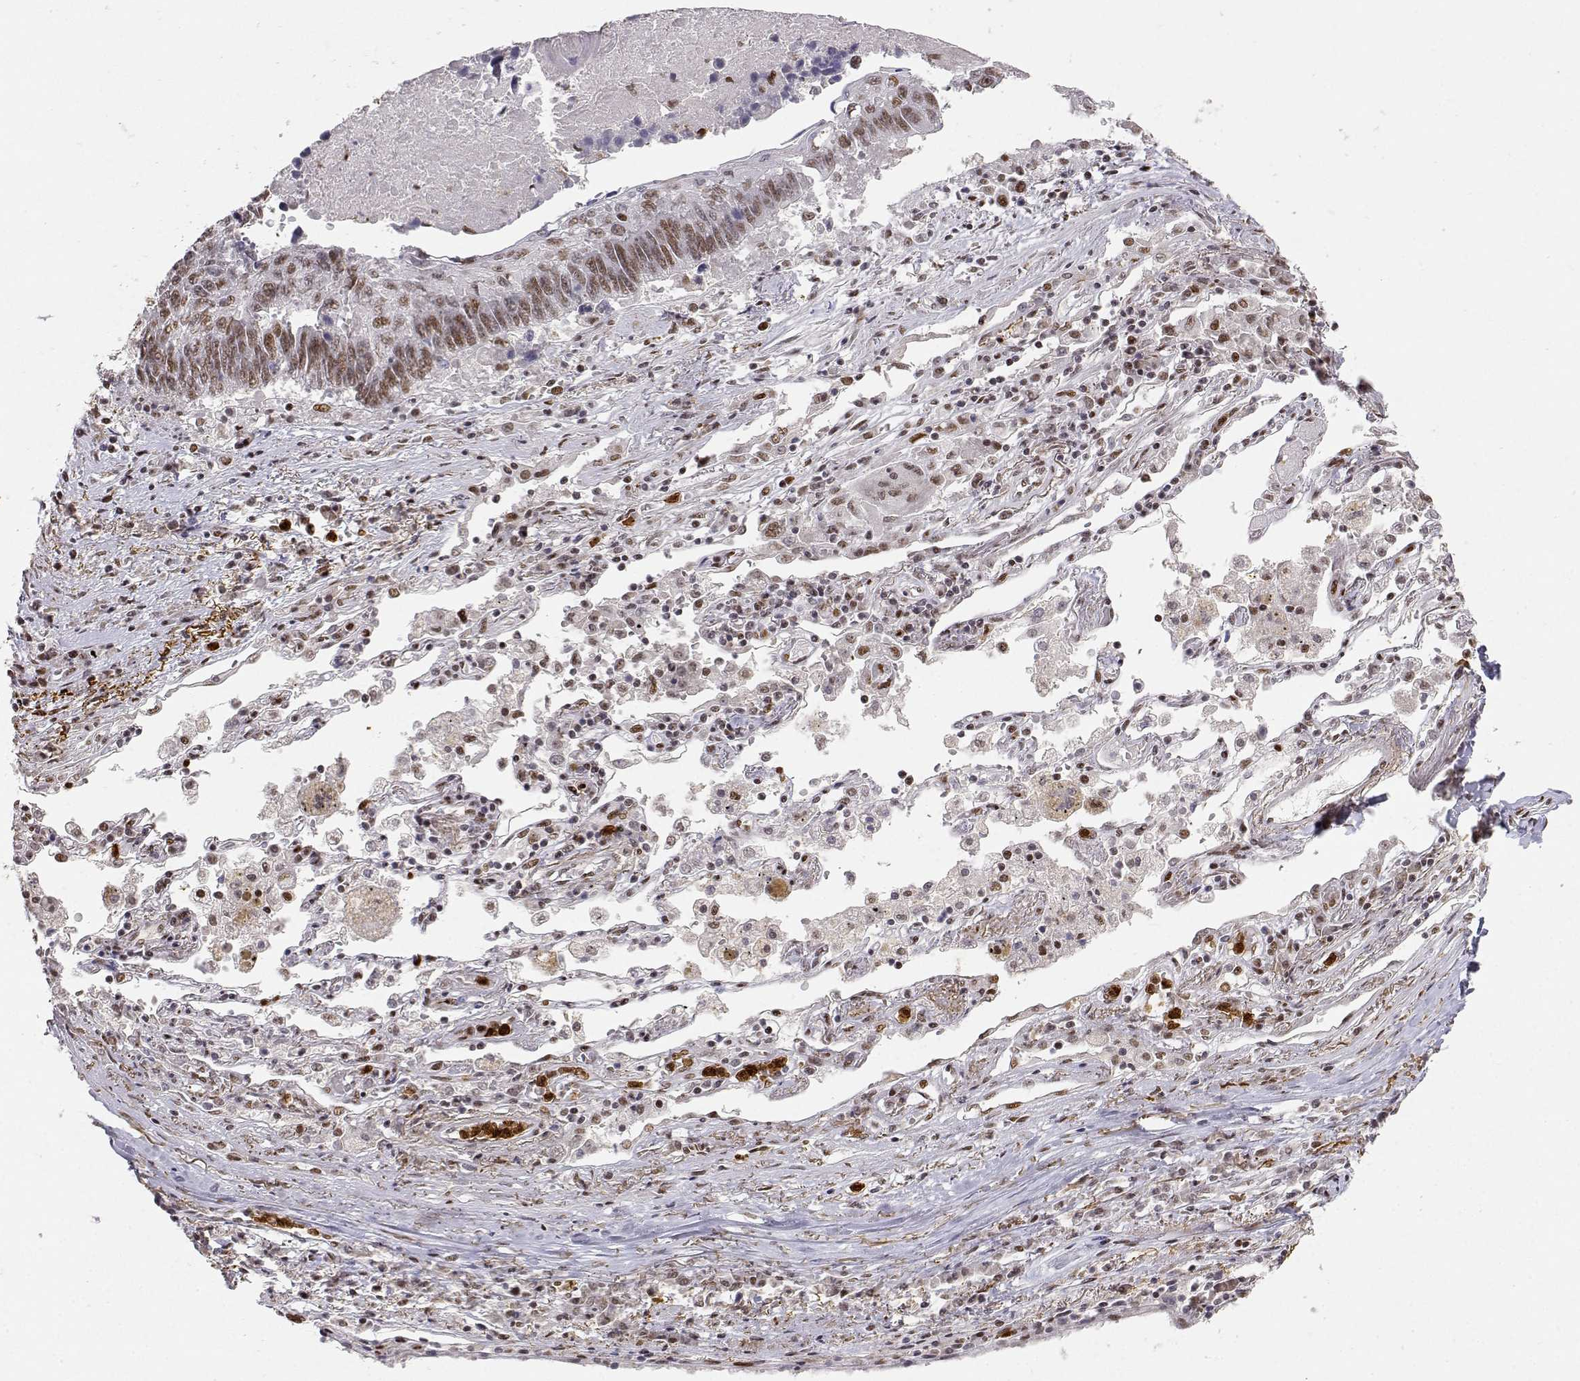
{"staining": {"intensity": "moderate", "quantity": ">75%", "location": "nuclear"}, "tissue": "lung cancer", "cell_type": "Tumor cells", "image_type": "cancer", "snomed": [{"axis": "morphology", "description": "Squamous cell carcinoma, NOS"}, {"axis": "topography", "description": "Lung"}], "caption": "Immunohistochemistry photomicrograph of neoplastic tissue: human lung cancer stained using immunohistochemistry exhibits medium levels of moderate protein expression localized specifically in the nuclear of tumor cells, appearing as a nuclear brown color.", "gene": "RSF1", "patient": {"sex": "male", "age": 73}}